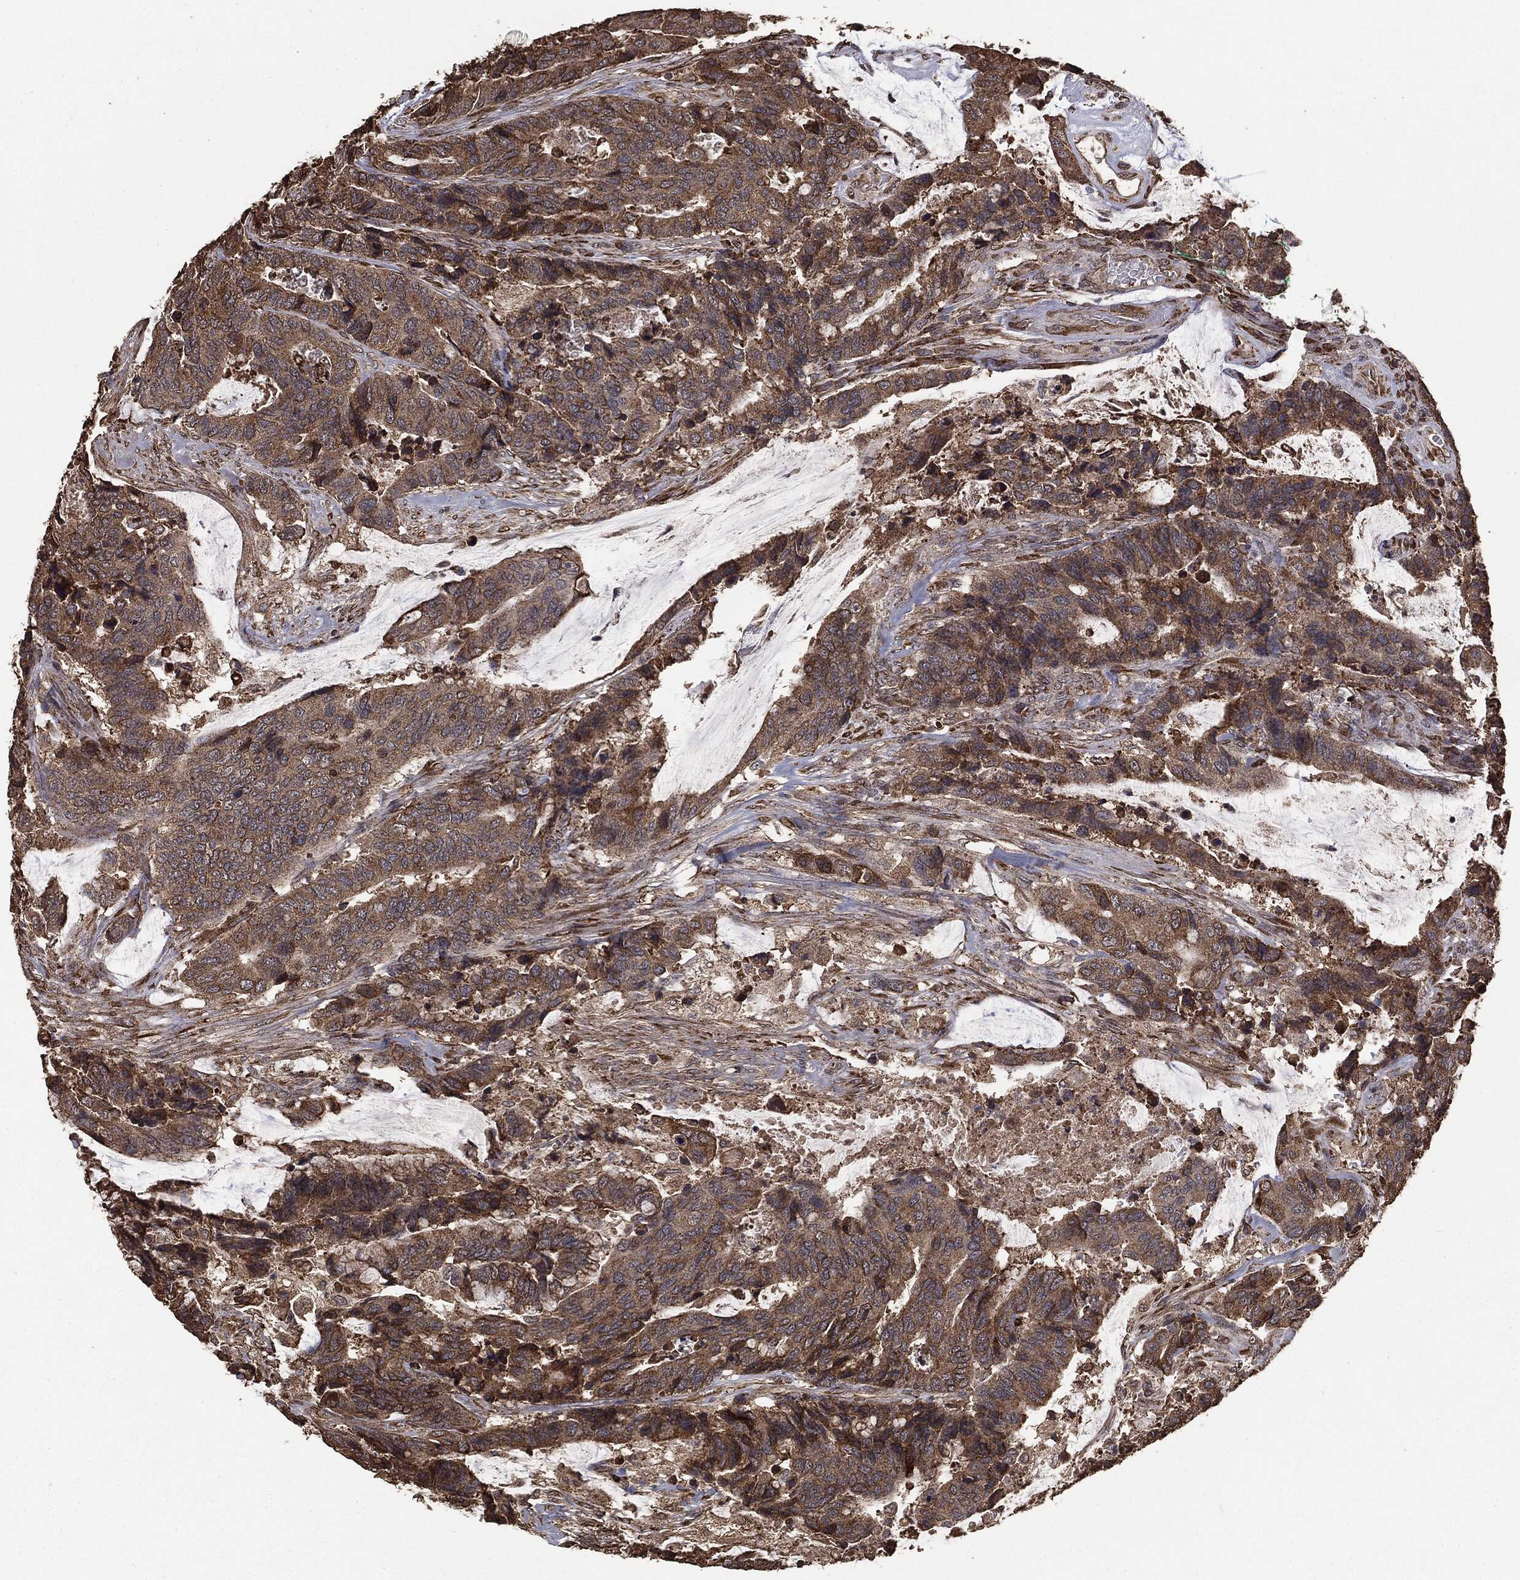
{"staining": {"intensity": "moderate", "quantity": ">75%", "location": "cytoplasmic/membranous"}, "tissue": "colorectal cancer", "cell_type": "Tumor cells", "image_type": "cancer", "snomed": [{"axis": "morphology", "description": "Adenocarcinoma, NOS"}, {"axis": "topography", "description": "Rectum"}], "caption": "Colorectal adenocarcinoma tissue exhibits moderate cytoplasmic/membranous staining in about >75% of tumor cells, visualized by immunohistochemistry.", "gene": "MTOR", "patient": {"sex": "female", "age": 59}}